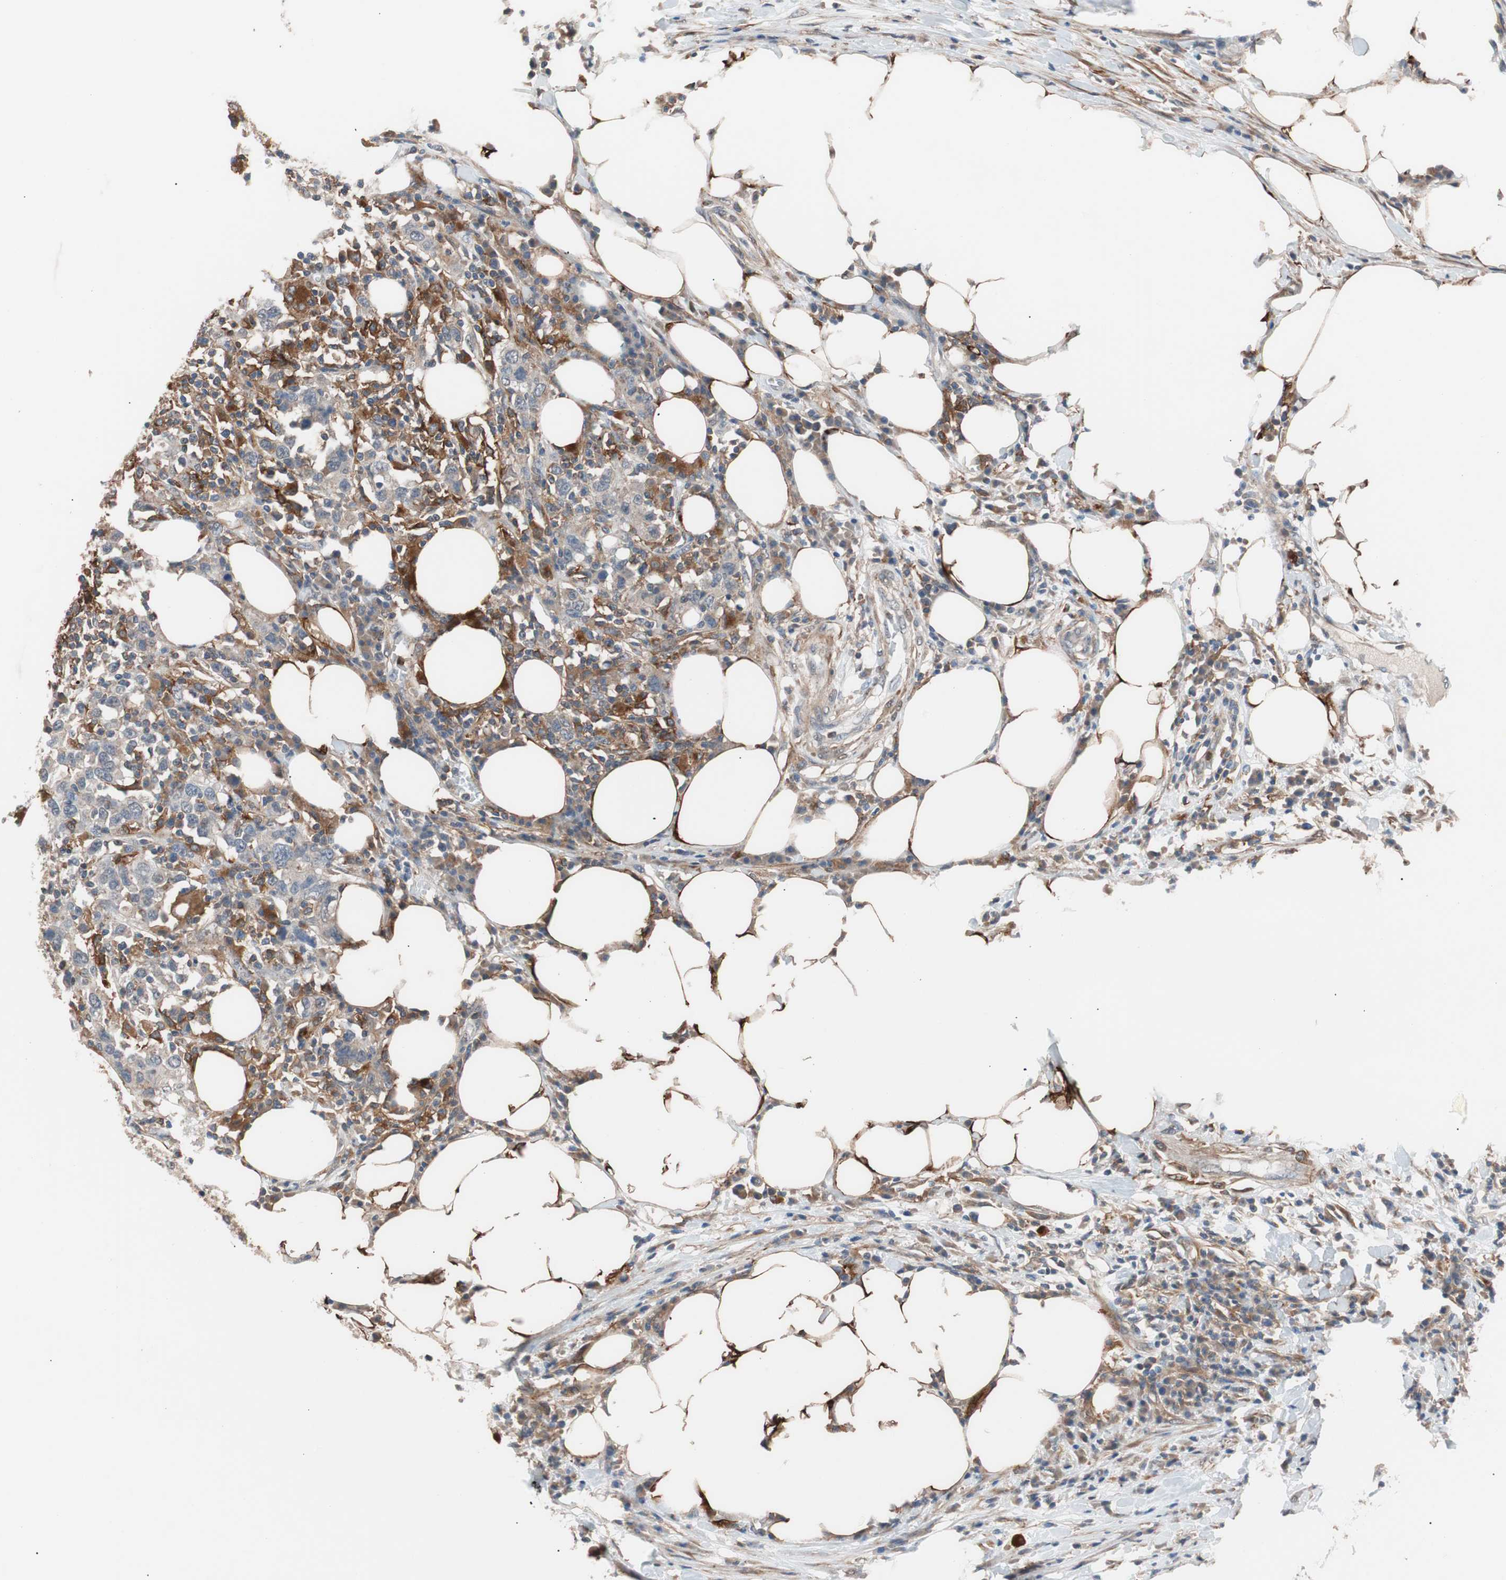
{"staining": {"intensity": "weak", "quantity": "<25%", "location": "cytoplasmic/membranous"}, "tissue": "urothelial cancer", "cell_type": "Tumor cells", "image_type": "cancer", "snomed": [{"axis": "morphology", "description": "Urothelial carcinoma, High grade"}, {"axis": "topography", "description": "Urinary bladder"}], "caption": "High power microscopy image of an IHC image of high-grade urothelial carcinoma, revealing no significant positivity in tumor cells.", "gene": "LITAF", "patient": {"sex": "male", "age": 61}}